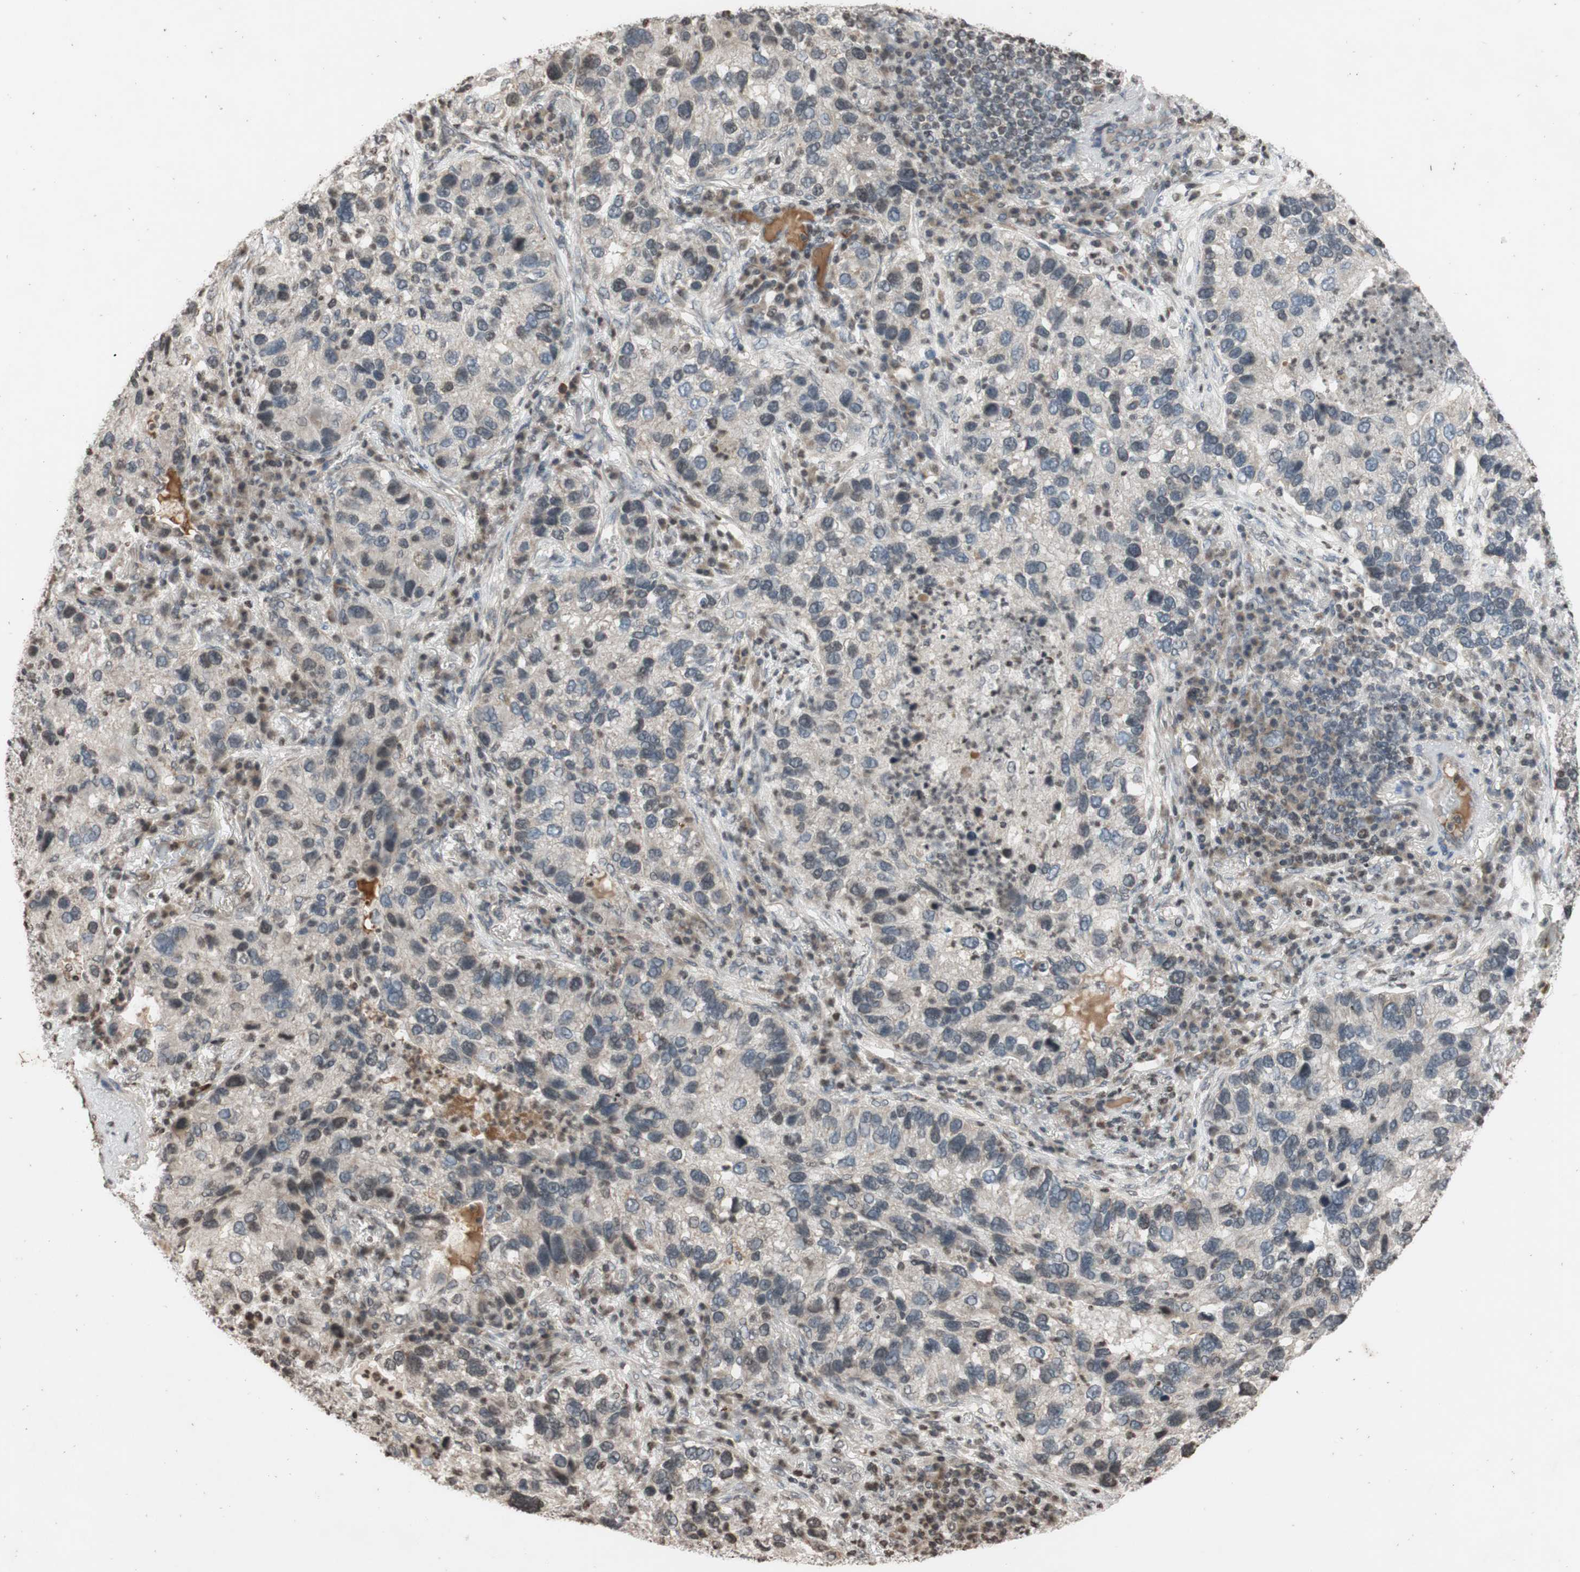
{"staining": {"intensity": "weak", "quantity": "25%-75%", "location": "cytoplasmic/membranous,nuclear"}, "tissue": "lung cancer", "cell_type": "Tumor cells", "image_type": "cancer", "snomed": [{"axis": "morphology", "description": "Normal tissue, NOS"}, {"axis": "morphology", "description": "Adenocarcinoma, NOS"}, {"axis": "topography", "description": "Bronchus"}, {"axis": "topography", "description": "Lung"}], "caption": "High-magnification brightfield microscopy of adenocarcinoma (lung) stained with DAB (3,3'-diaminobenzidine) (brown) and counterstained with hematoxylin (blue). tumor cells exhibit weak cytoplasmic/membranous and nuclear staining is present in approximately25%-75% of cells. (brown staining indicates protein expression, while blue staining denotes nuclei).", "gene": "MCM6", "patient": {"sex": "male", "age": 54}}